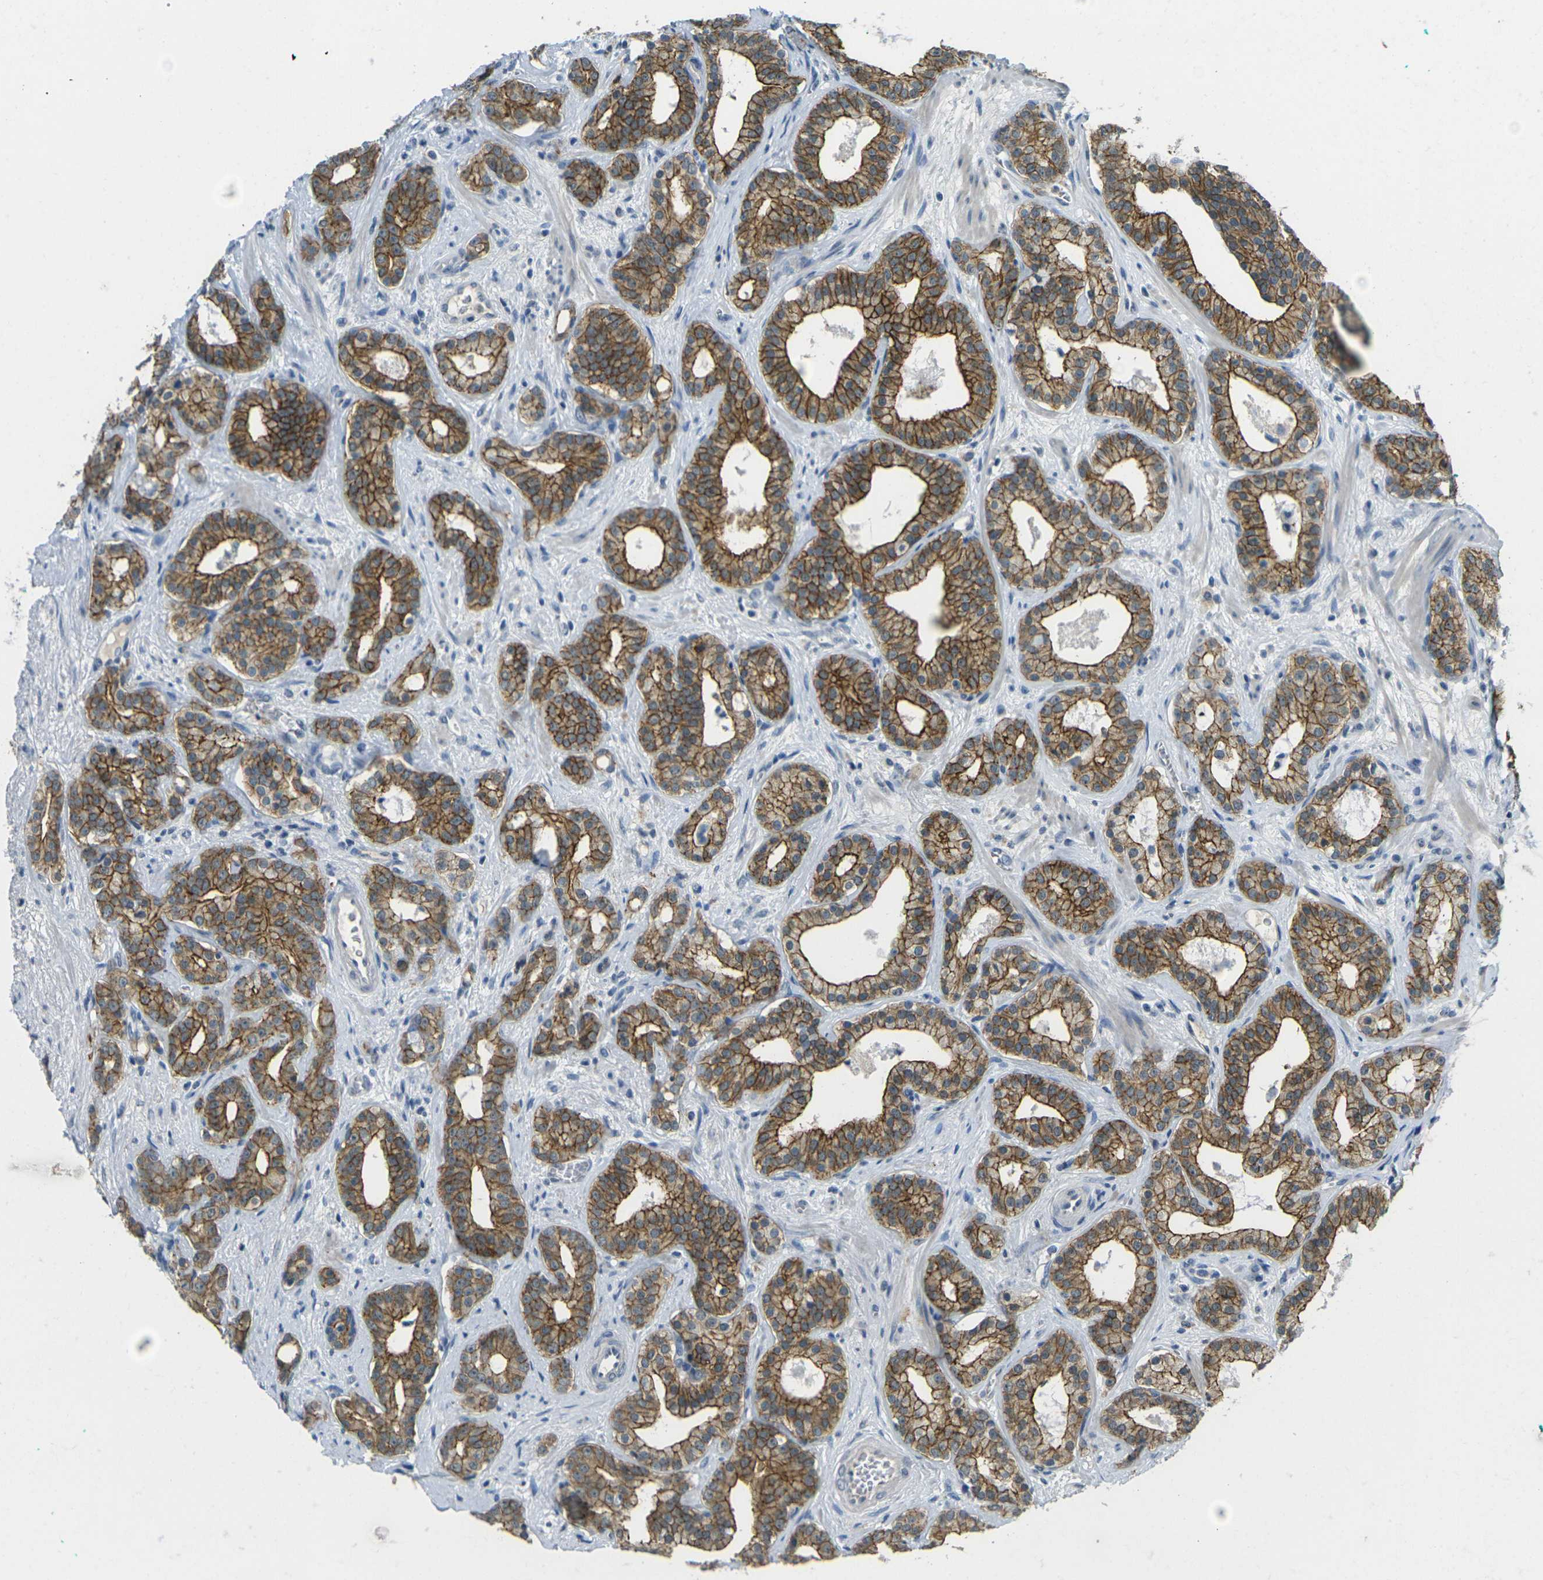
{"staining": {"intensity": "strong", "quantity": ">75%", "location": "cytoplasmic/membranous"}, "tissue": "prostate cancer", "cell_type": "Tumor cells", "image_type": "cancer", "snomed": [{"axis": "morphology", "description": "Adenocarcinoma, Low grade"}, {"axis": "topography", "description": "Prostate"}], "caption": "This image shows prostate adenocarcinoma (low-grade) stained with immunohistochemistry to label a protein in brown. The cytoplasmic/membranous of tumor cells show strong positivity for the protein. Nuclei are counter-stained blue.", "gene": "SPTBN2", "patient": {"sex": "male", "age": 63}}